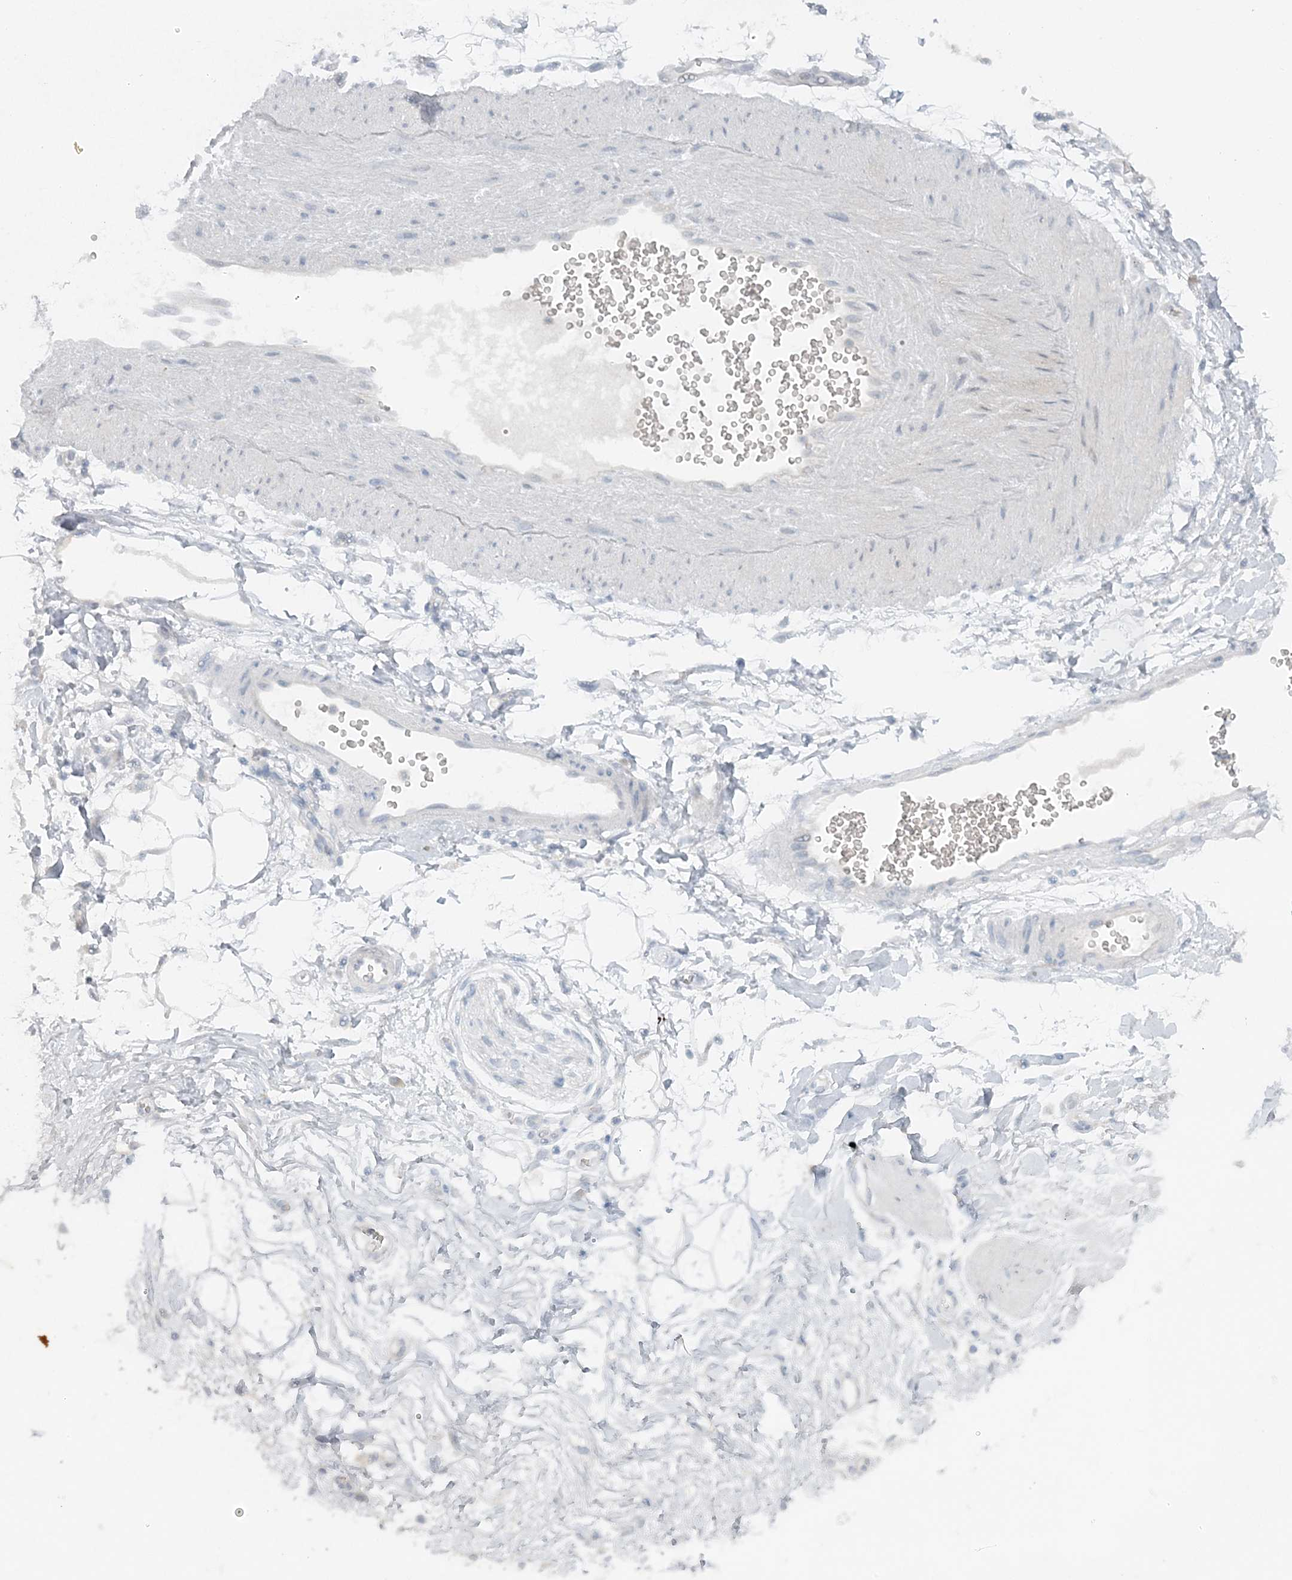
{"staining": {"intensity": "negative", "quantity": "none", "location": "none"}, "tissue": "adipose tissue", "cell_type": "Adipocytes", "image_type": "normal", "snomed": [{"axis": "morphology", "description": "Normal tissue, NOS"}, {"axis": "morphology", "description": "Adenocarcinoma, NOS"}, {"axis": "topography", "description": "Pancreas"}, {"axis": "topography", "description": "Peripheral nerve tissue"}], "caption": "Adipose tissue was stained to show a protein in brown. There is no significant expression in adipocytes. (DAB immunohistochemistry (IHC), high magnification).", "gene": "ATP11A", "patient": {"sex": "male", "age": 59}}